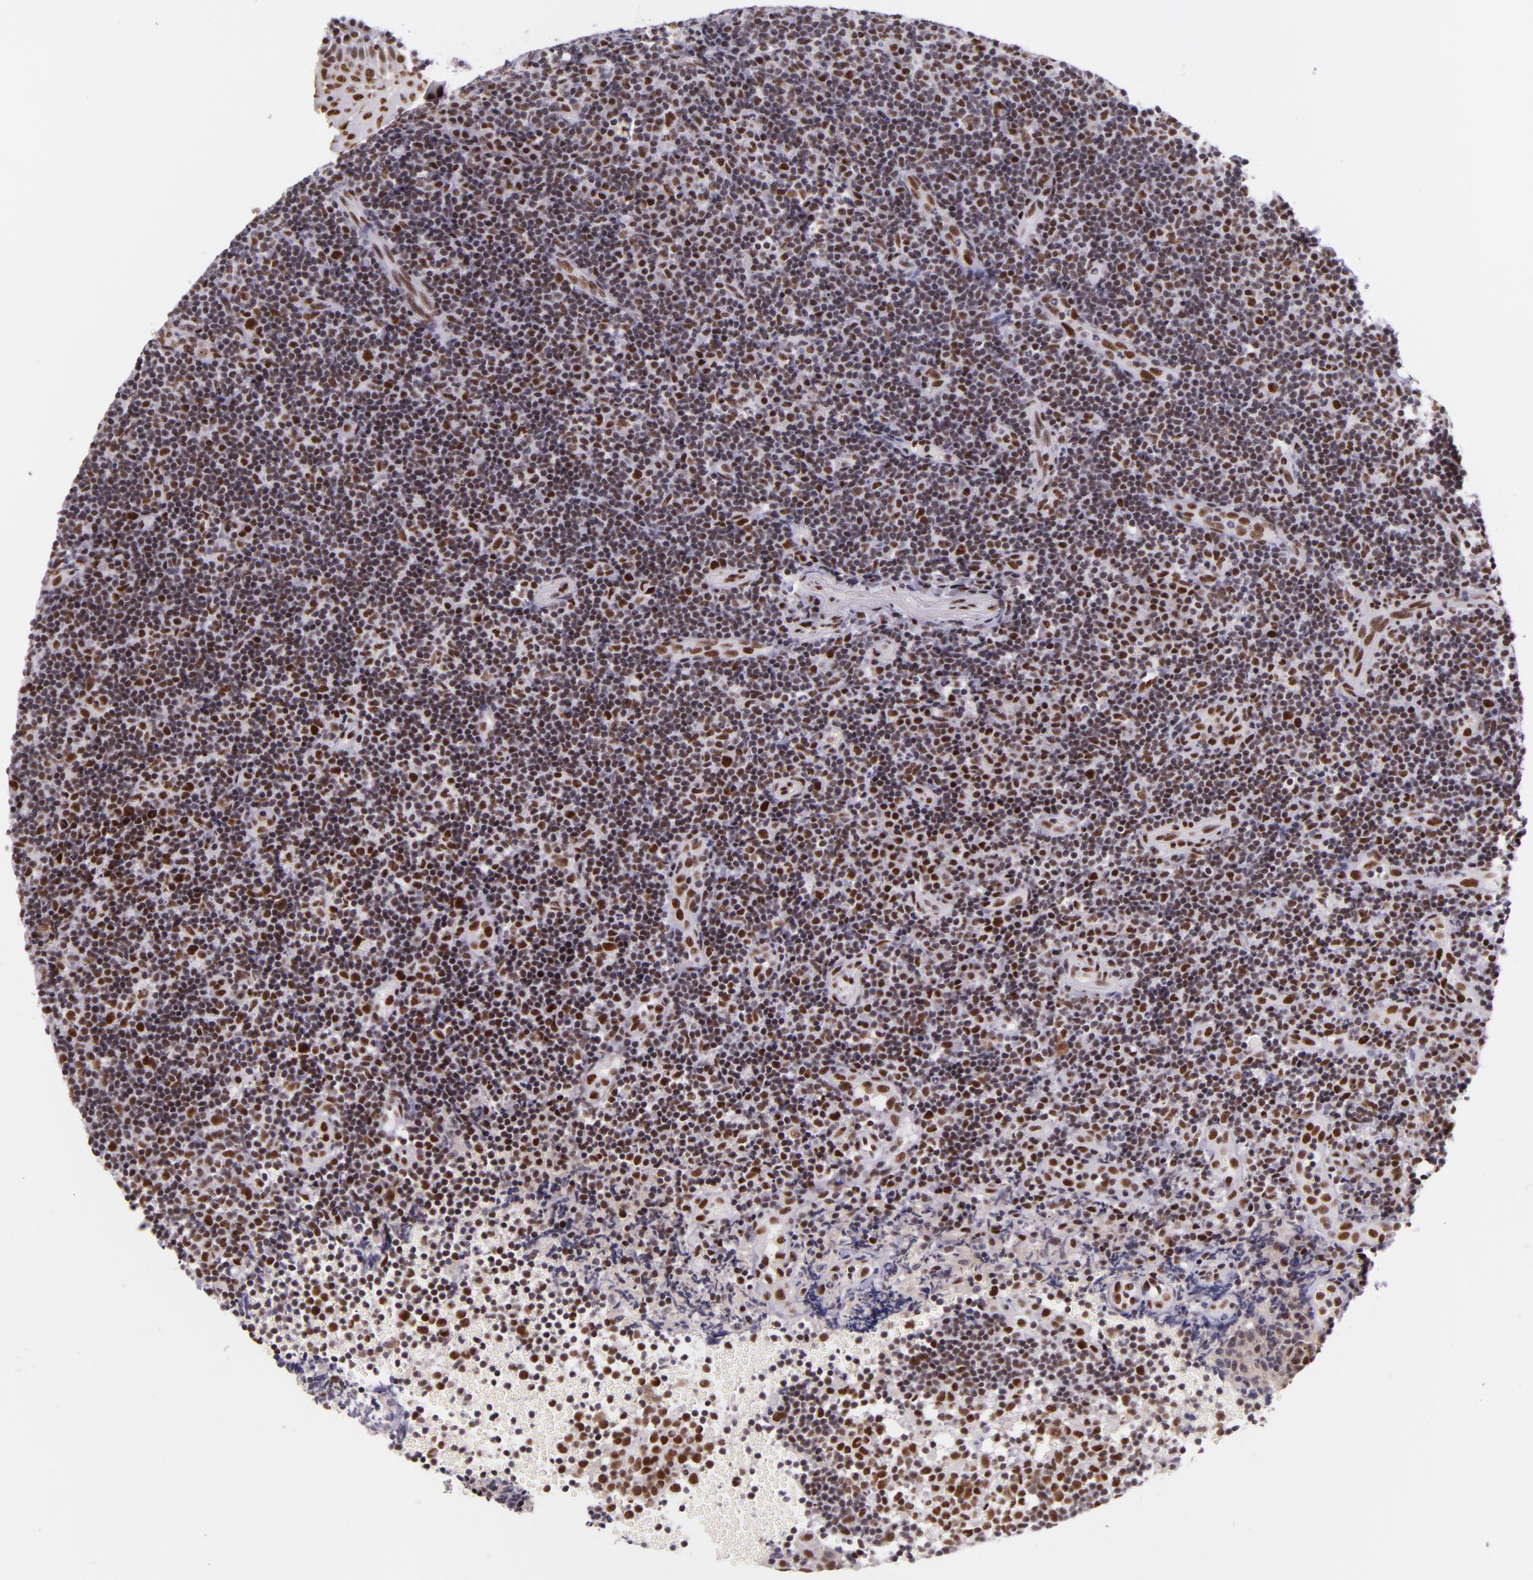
{"staining": {"intensity": "strong", "quantity": ">75%", "location": "nuclear"}, "tissue": "tonsil", "cell_type": "Germinal center cells", "image_type": "normal", "snomed": [{"axis": "morphology", "description": "Normal tissue, NOS"}, {"axis": "topography", "description": "Tonsil"}], "caption": "Immunohistochemistry (DAB (3,3'-diaminobenzidine)) staining of normal tonsil shows strong nuclear protein staining in approximately >75% of germinal center cells. (IHC, brightfield microscopy, high magnification).", "gene": "GPKOW", "patient": {"sex": "female", "age": 40}}